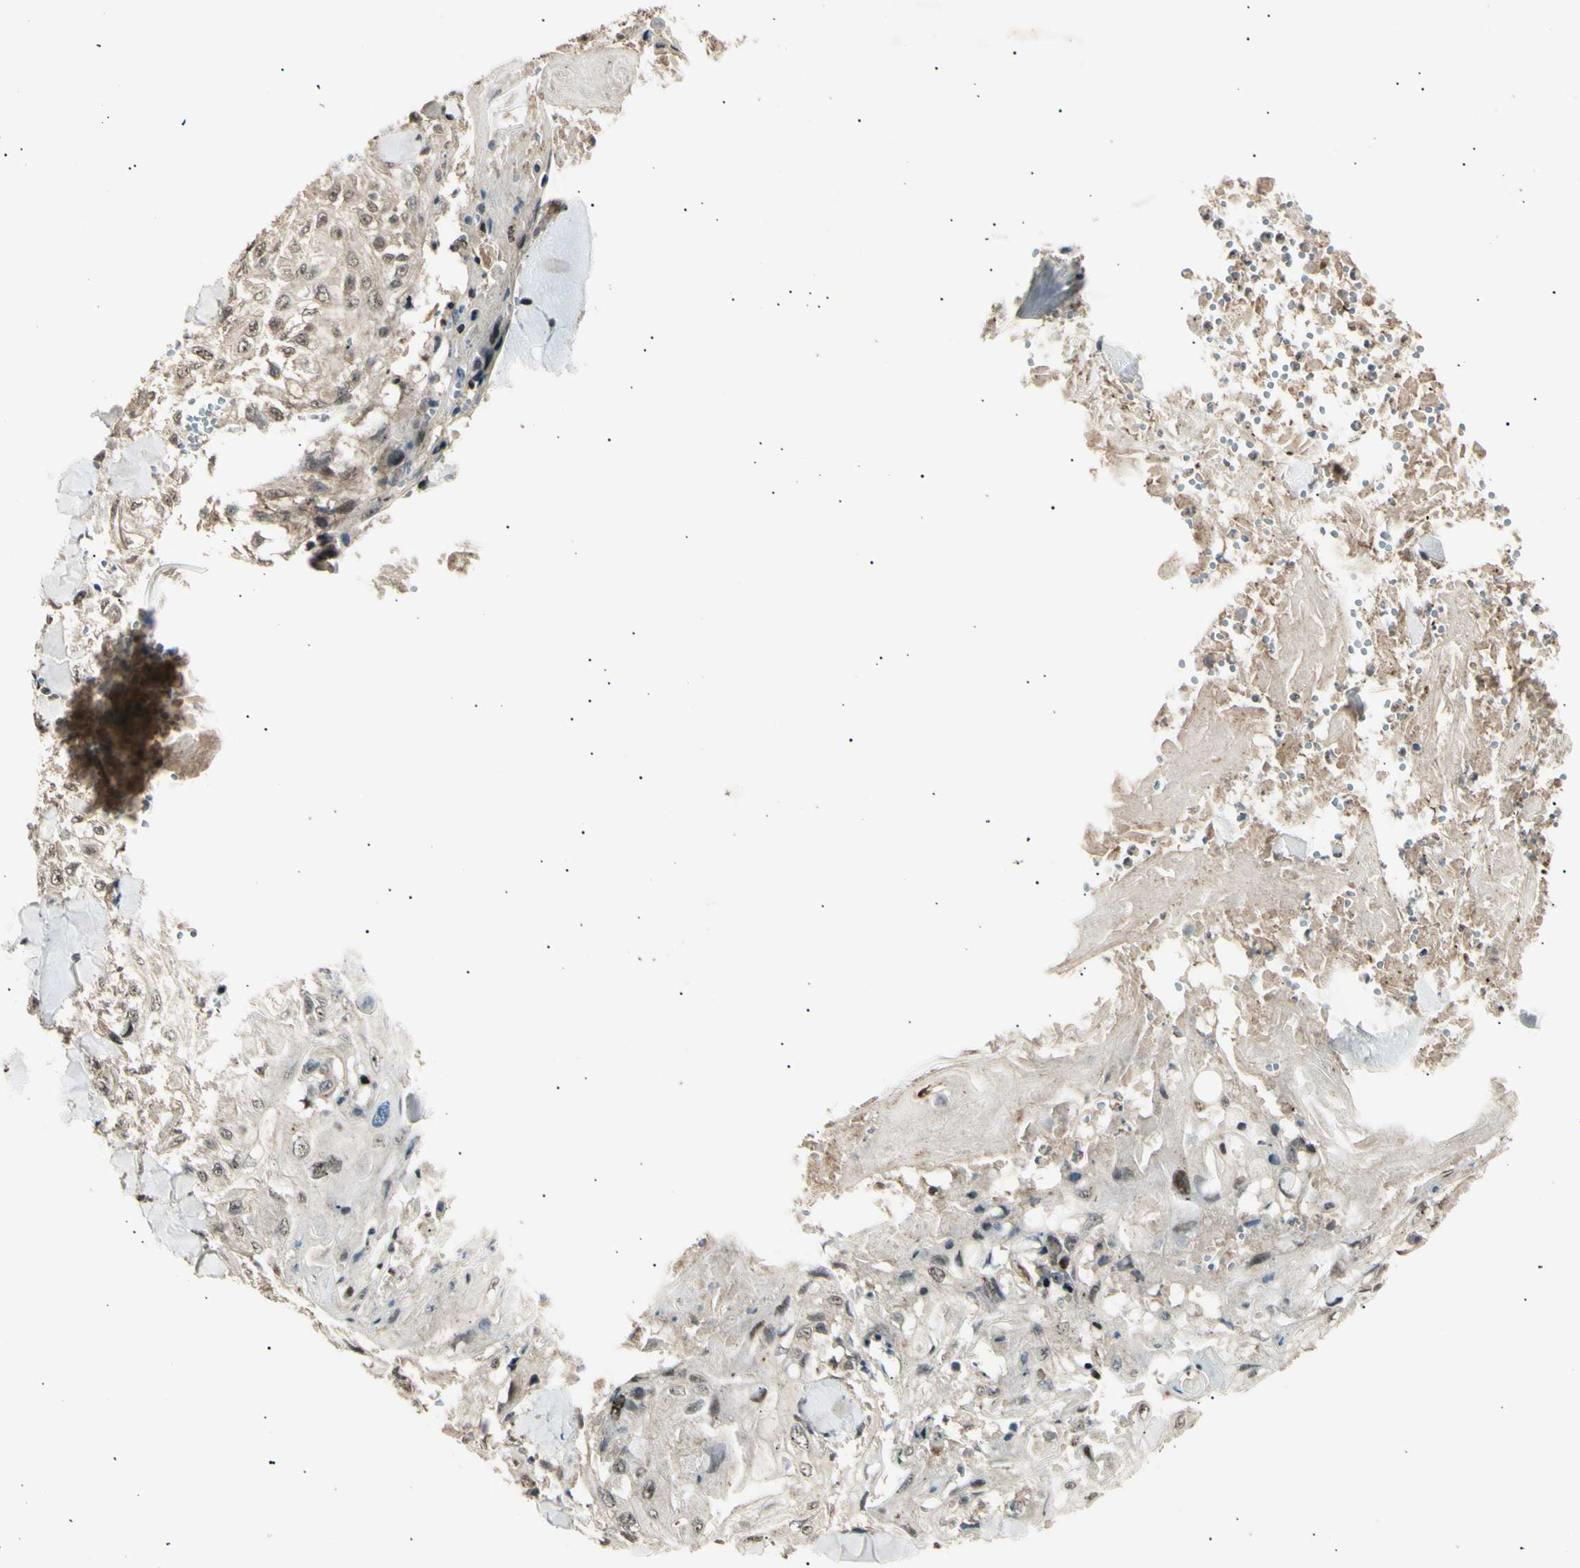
{"staining": {"intensity": "moderate", "quantity": ">75%", "location": "nuclear"}, "tissue": "skin cancer", "cell_type": "Tumor cells", "image_type": "cancer", "snomed": [{"axis": "morphology", "description": "Squamous cell carcinoma, NOS"}, {"axis": "topography", "description": "Skin"}], "caption": "The immunohistochemical stain highlights moderate nuclear expression in tumor cells of skin cancer tissue.", "gene": "NUAK2", "patient": {"sex": "male", "age": 86}}